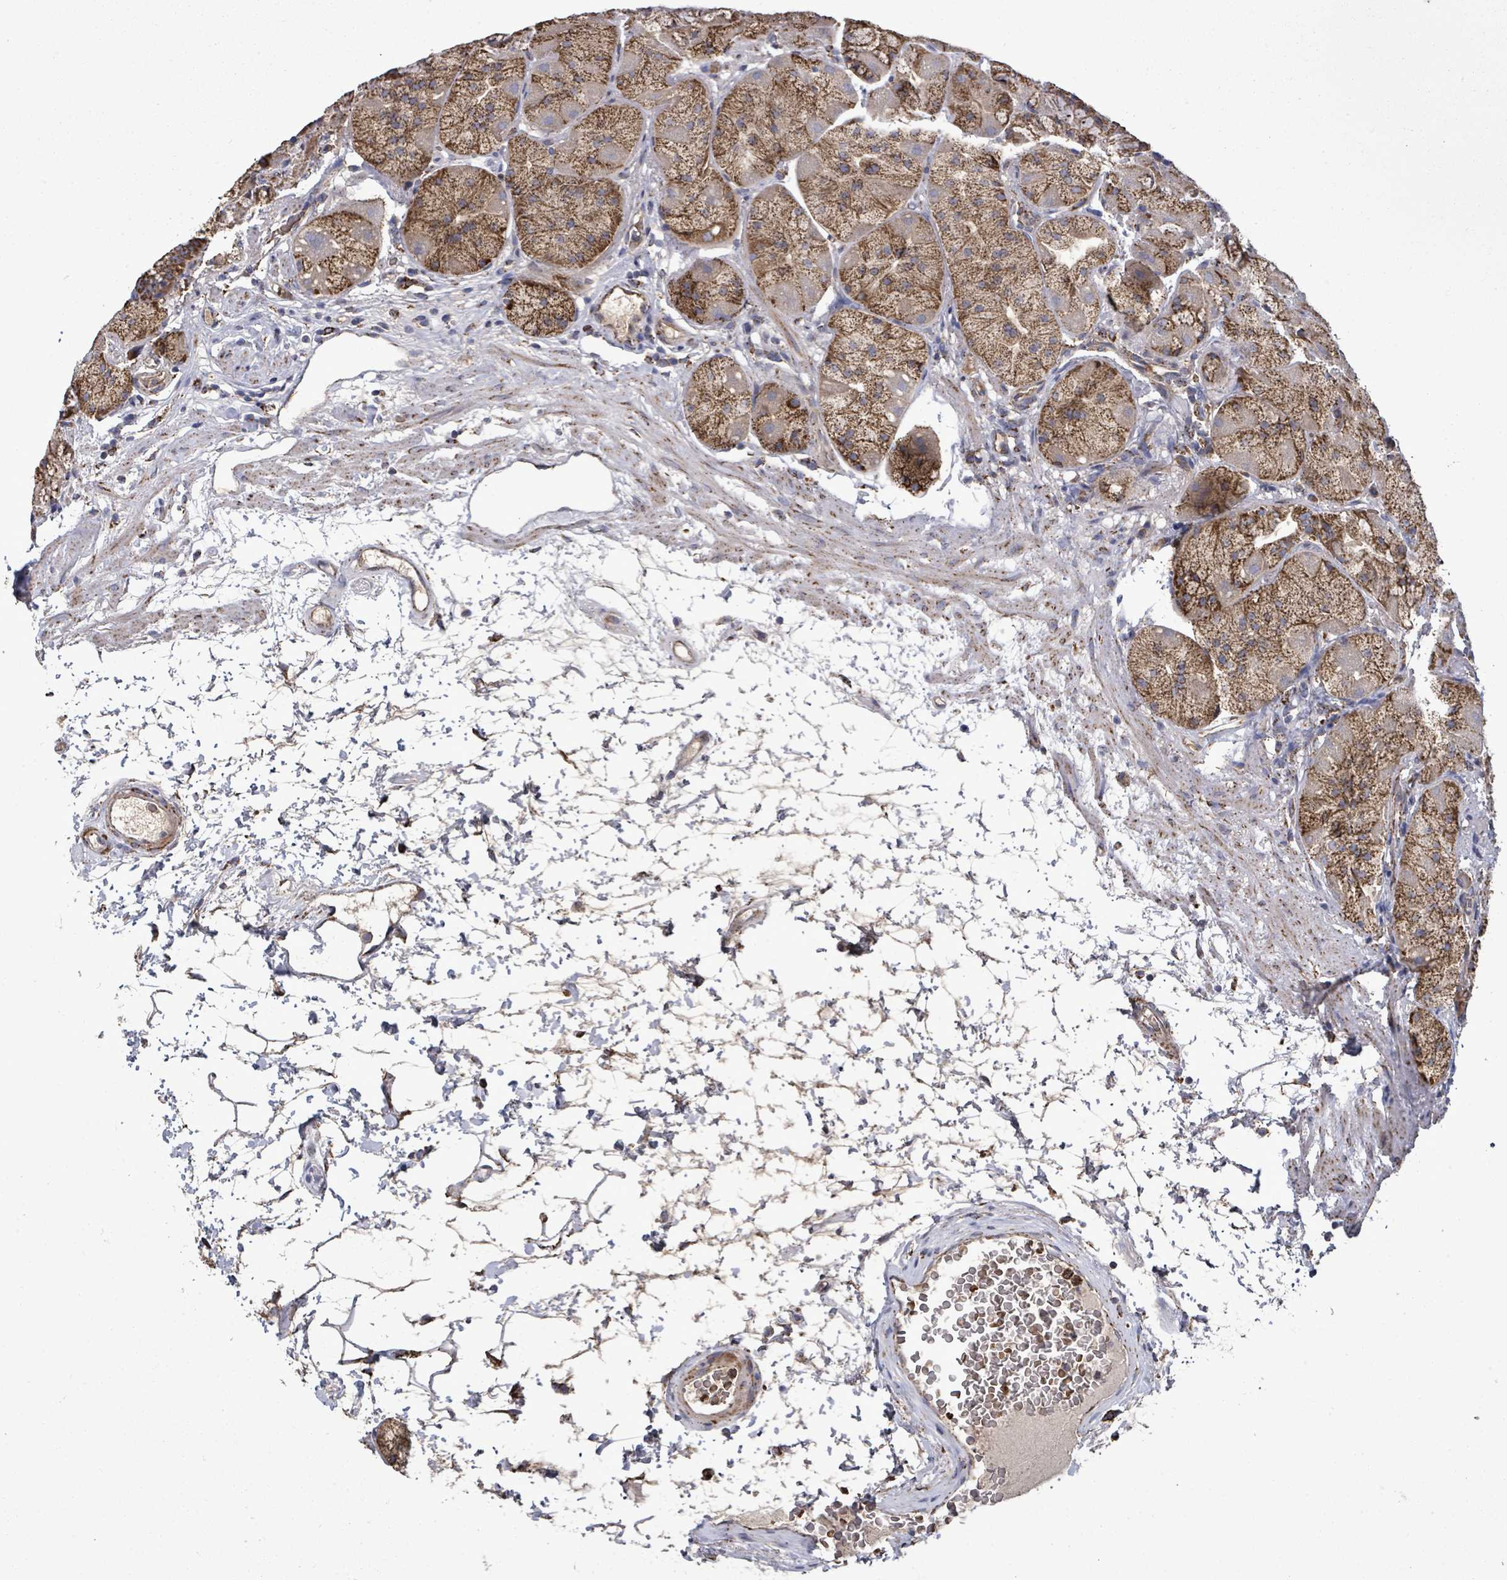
{"staining": {"intensity": "strong", "quantity": ">75%", "location": "cytoplasmic/membranous"}, "tissue": "stomach", "cell_type": "Glandular cells", "image_type": "normal", "snomed": [{"axis": "morphology", "description": "Normal tissue, NOS"}, {"axis": "topography", "description": "Stomach"}], "caption": "IHC image of benign stomach stained for a protein (brown), which demonstrates high levels of strong cytoplasmic/membranous expression in approximately >75% of glandular cells.", "gene": "MTMR12", "patient": {"sex": "male", "age": 57}}